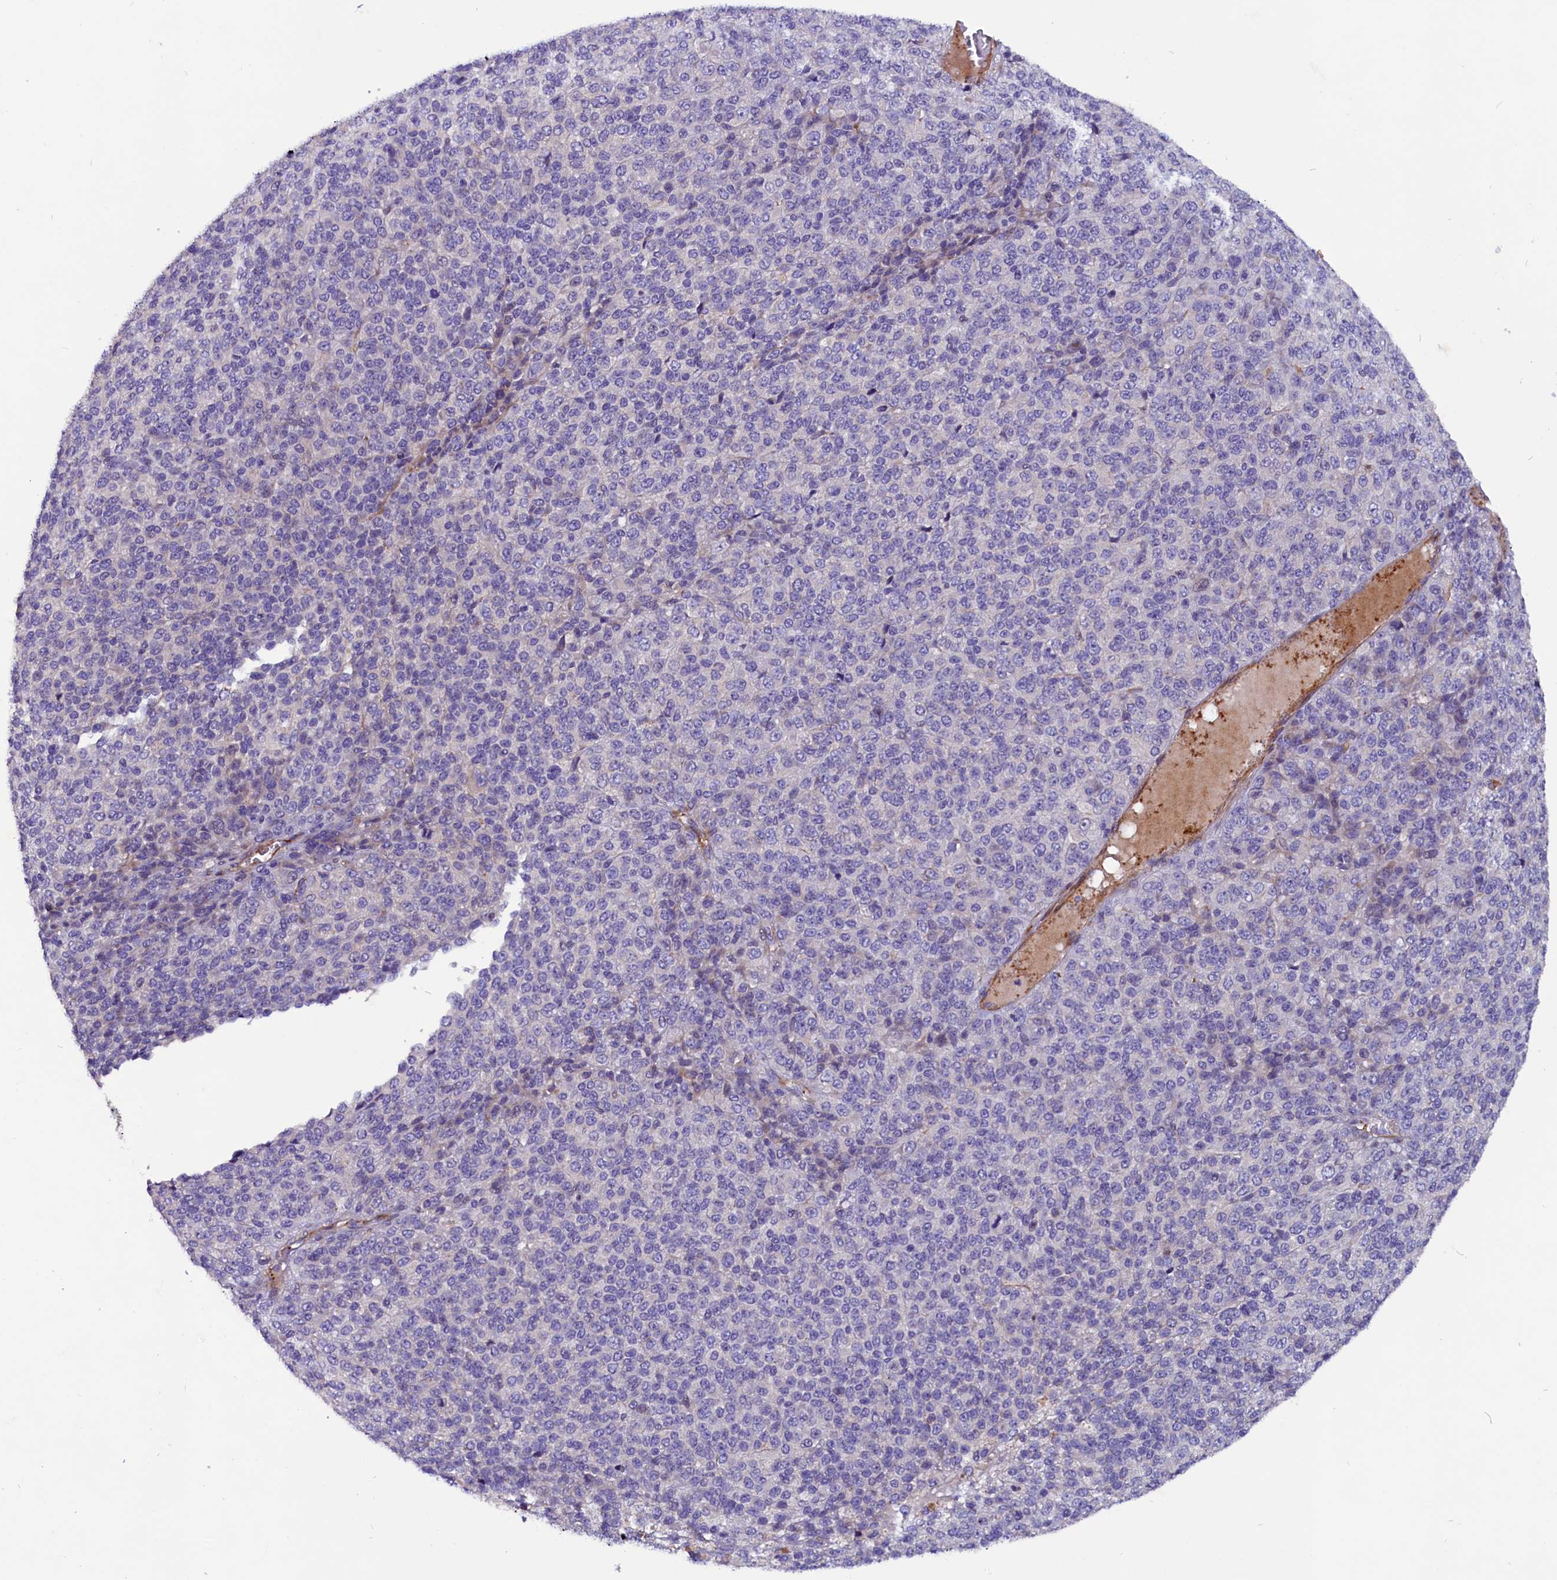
{"staining": {"intensity": "negative", "quantity": "none", "location": "none"}, "tissue": "melanoma", "cell_type": "Tumor cells", "image_type": "cancer", "snomed": [{"axis": "morphology", "description": "Malignant melanoma, Metastatic site"}, {"axis": "topography", "description": "Brain"}], "caption": "There is no significant expression in tumor cells of melanoma.", "gene": "ZNF749", "patient": {"sex": "female", "age": 56}}